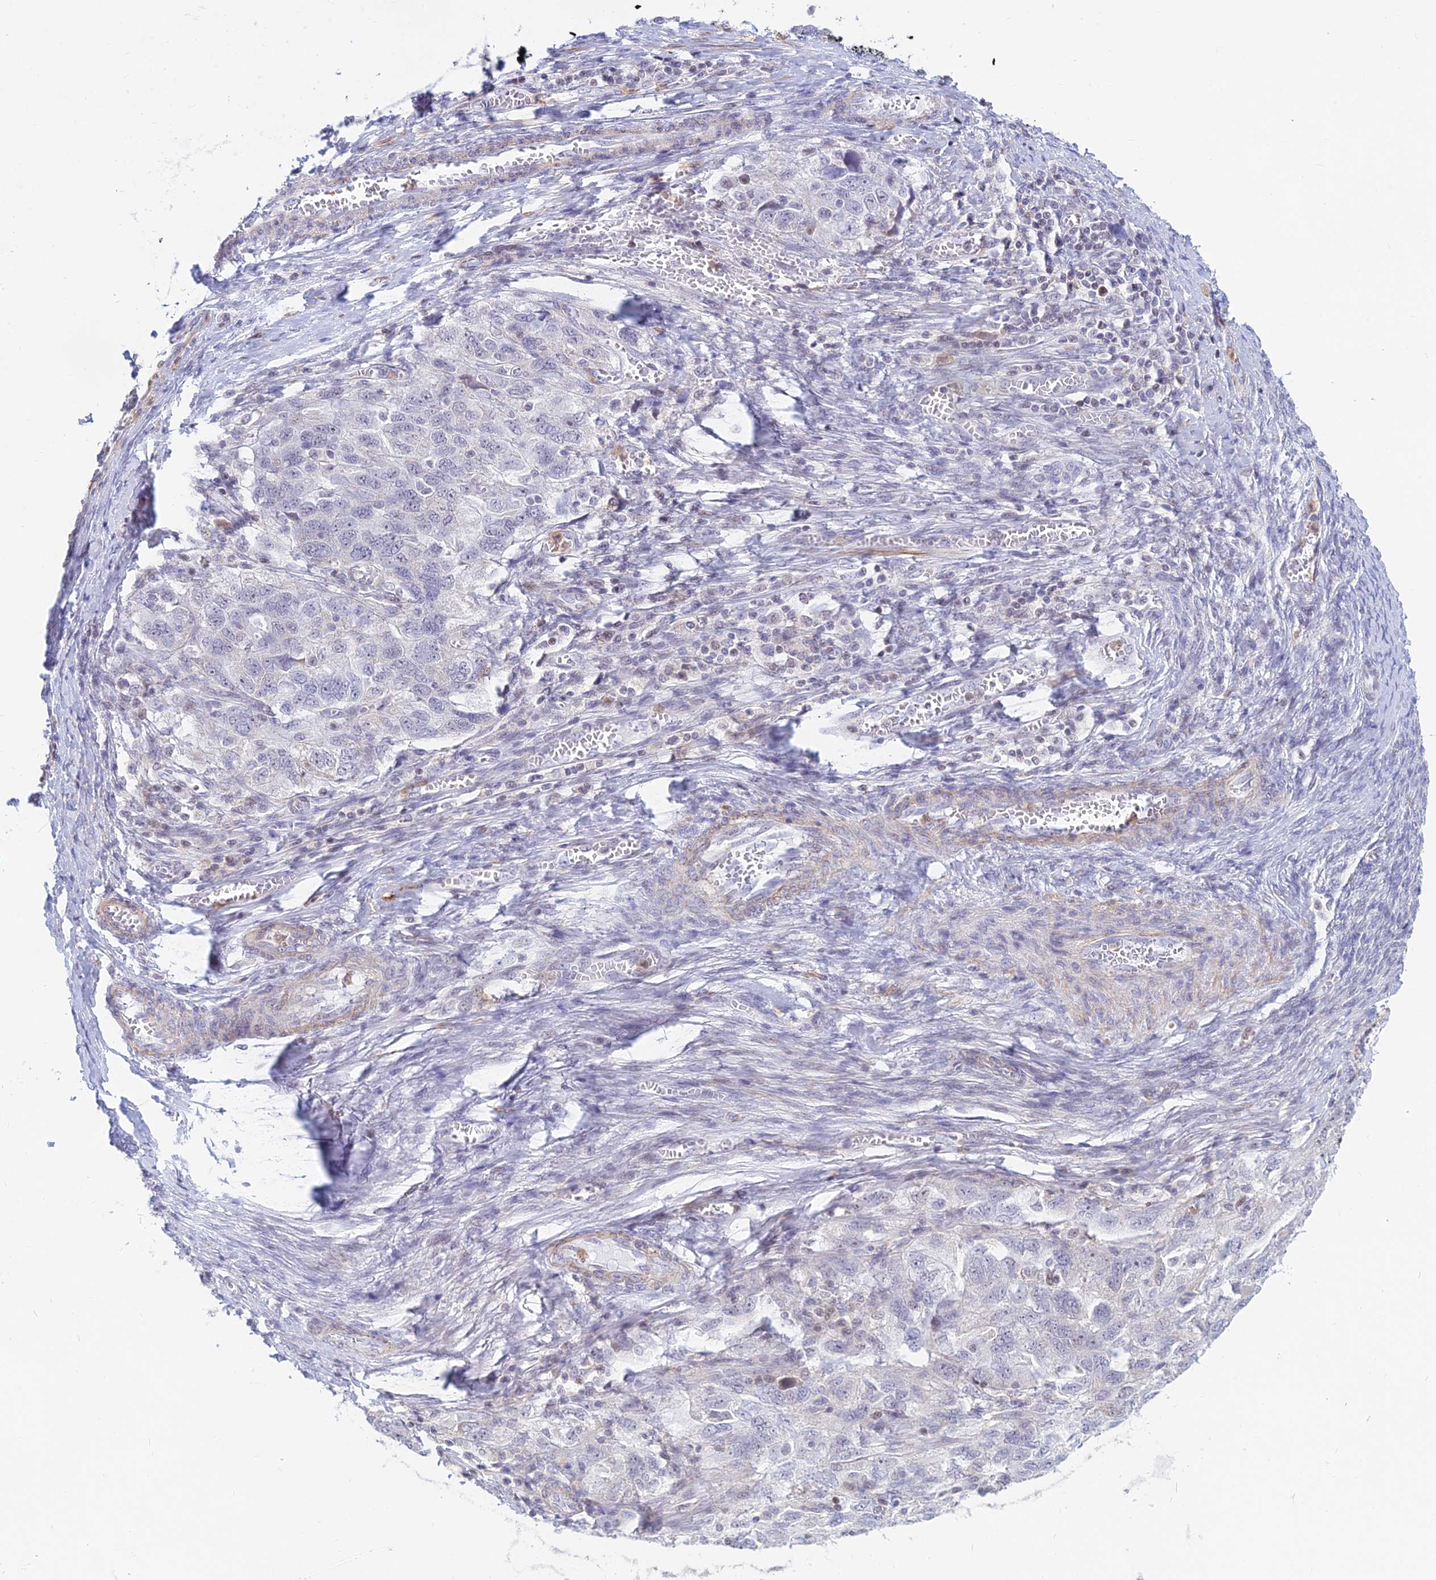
{"staining": {"intensity": "negative", "quantity": "none", "location": "none"}, "tissue": "ovarian cancer", "cell_type": "Tumor cells", "image_type": "cancer", "snomed": [{"axis": "morphology", "description": "Carcinoma, NOS"}, {"axis": "morphology", "description": "Cystadenocarcinoma, serous, NOS"}, {"axis": "topography", "description": "Ovary"}], "caption": "Tumor cells show no significant staining in ovarian cancer (serous cystadenocarcinoma).", "gene": "KRR1", "patient": {"sex": "female", "age": 69}}